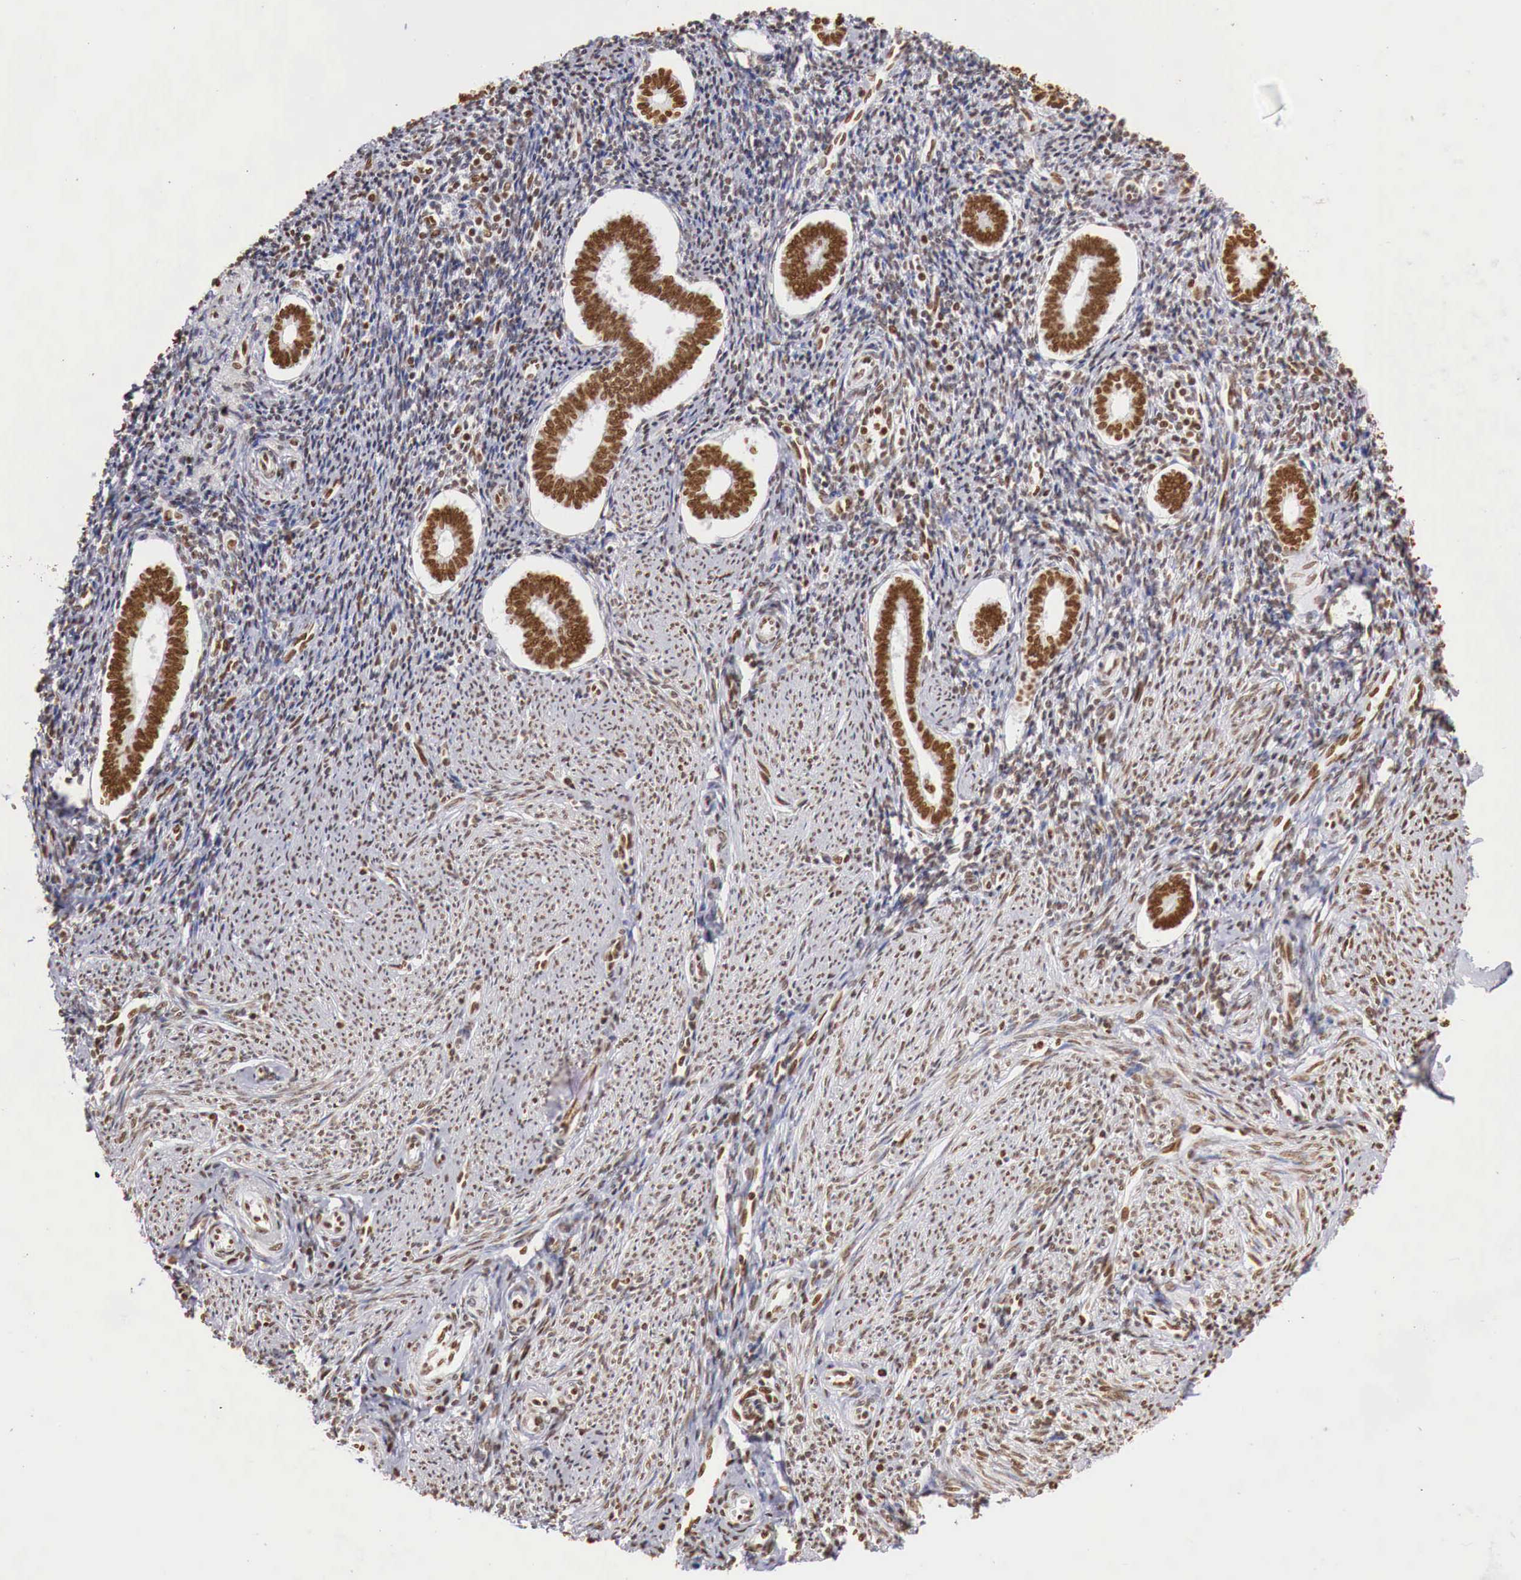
{"staining": {"intensity": "strong", "quantity": "25%-75%", "location": "nuclear"}, "tissue": "endometrium", "cell_type": "Cells in endometrial stroma", "image_type": "normal", "snomed": [{"axis": "morphology", "description": "Normal tissue, NOS"}, {"axis": "topography", "description": "Endometrium"}], "caption": "Strong nuclear positivity for a protein is present in approximately 25%-75% of cells in endometrial stroma of normal endometrium using immunohistochemistry (IHC).", "gene": "DKC1", "patient": {"sex": "female", "age": 52}}